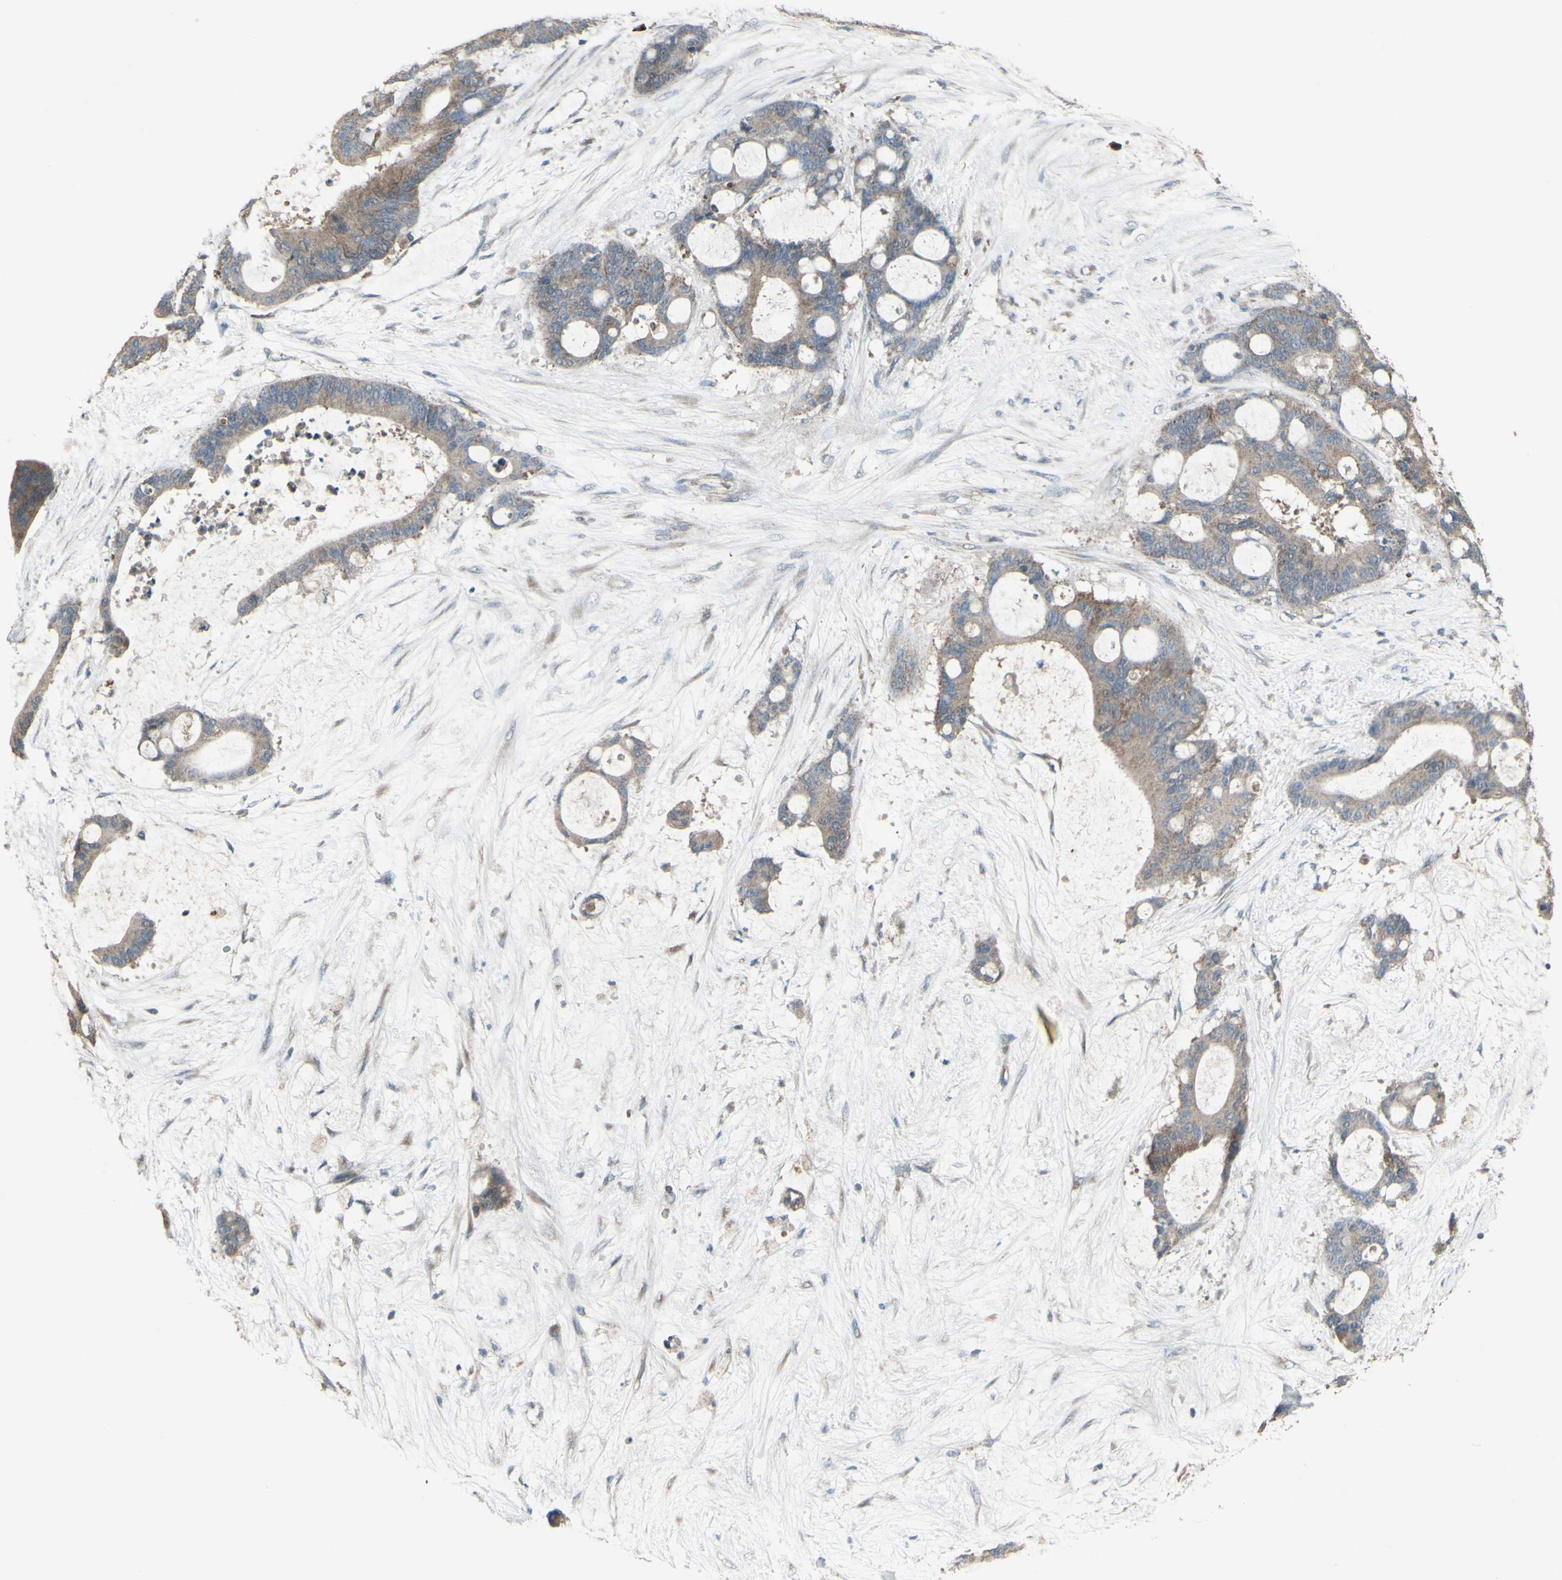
{"staining": {"intensity": "weak", "quantity": ">75%", "location": "cytoplasmic/membranous"}, "tissue": "liver cancer", "cell_type": "Tumor cells", "image_type": "cancer", "snomed": [{"axis": "morphology", "description": "Cholangiocarcinoma"}, {"axis": "topography", "description": "Liver"}], "caption": "Immunohistochemistry (IHC) of liver cancer (cholangiocarcinoma) reveals low levels of weak cytoplasmic/membranous expression in approximately >75% of tumor cells.", "gene": "SHC1", "patient": {"sex": "female", "age": 73}}